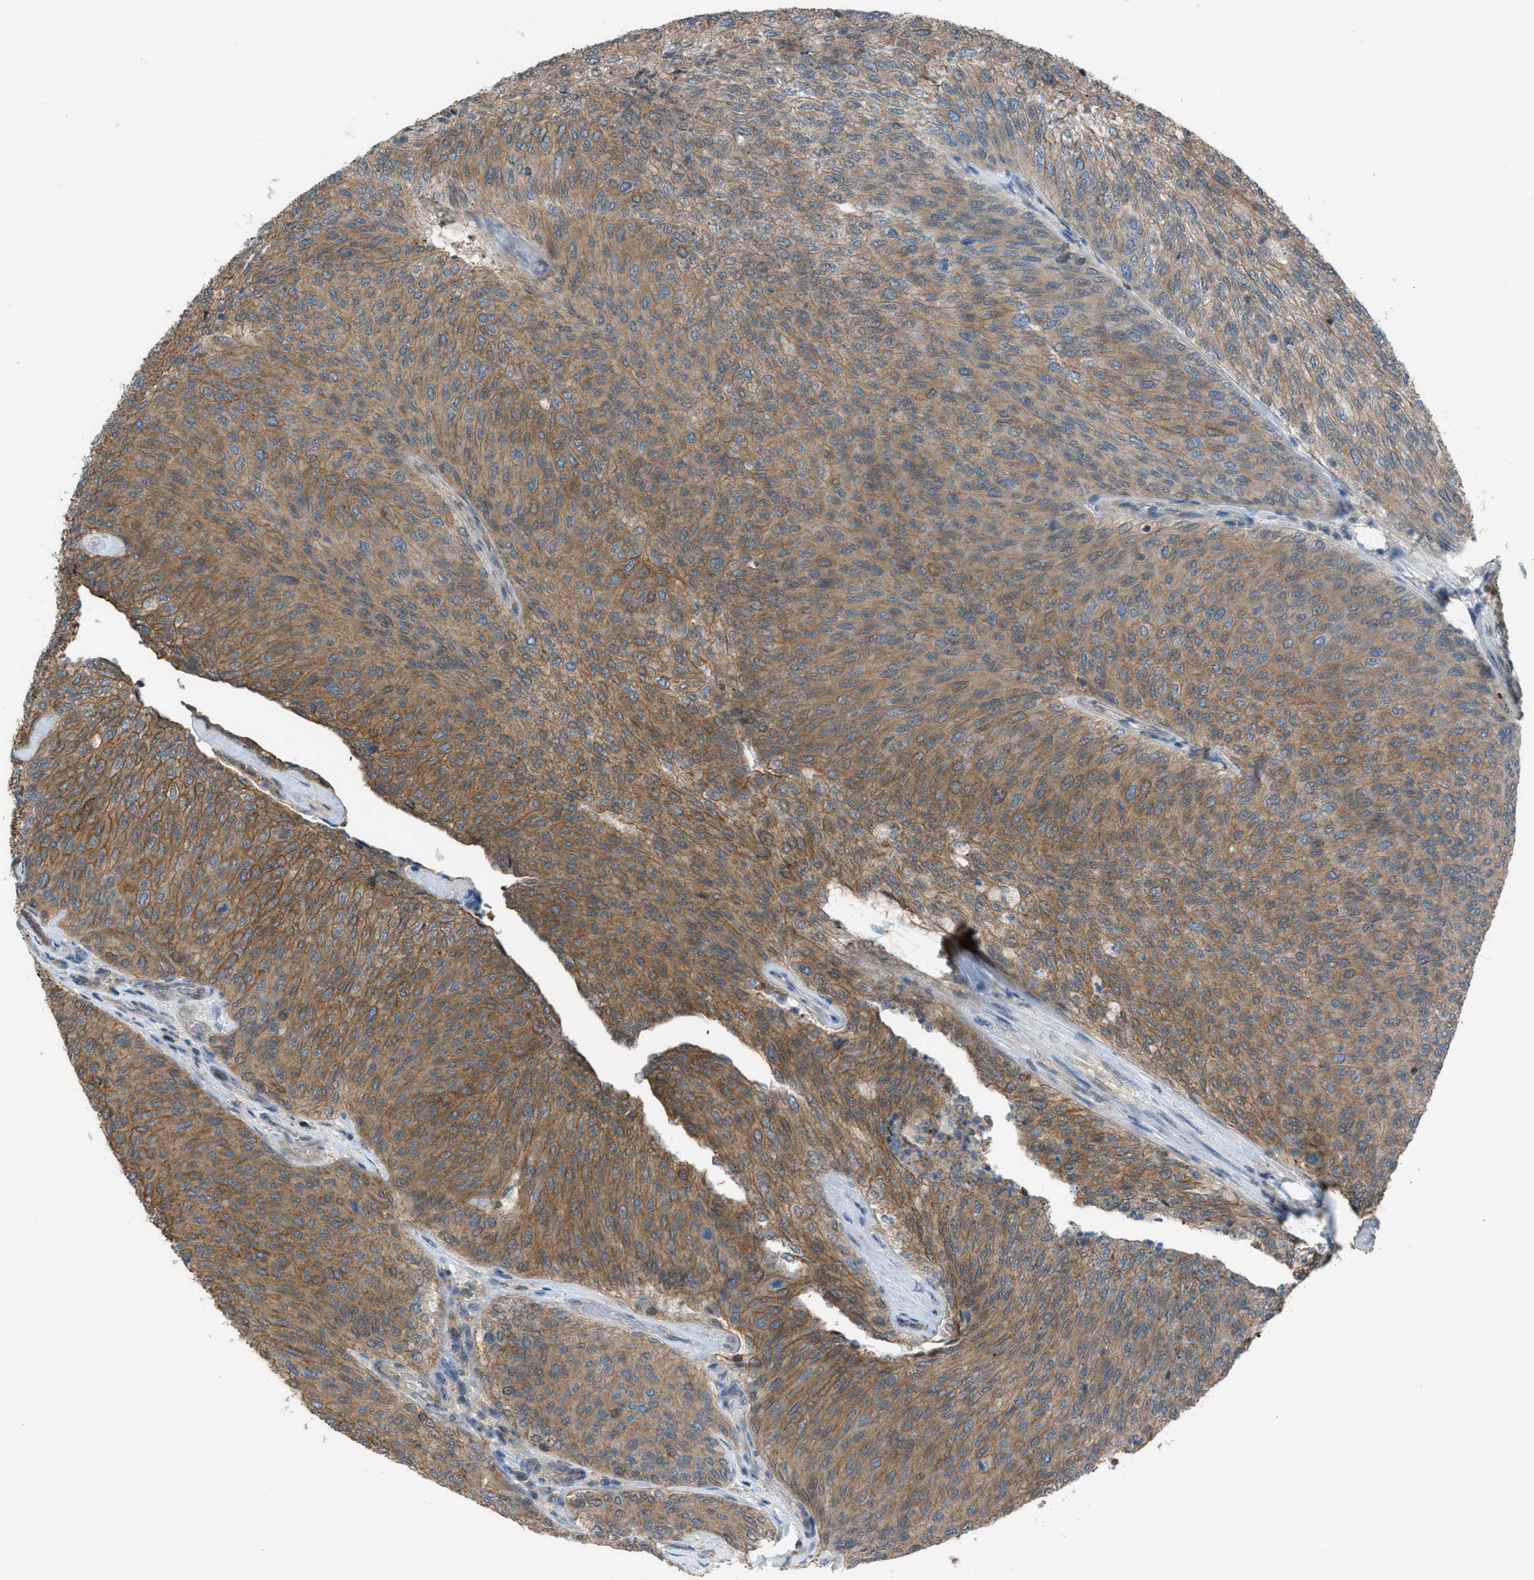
{"staining": {"intensity": "moderate", "quantity": ">75%", "location": "cytoplasmic/membranous"}, "tissue": "urothelial cancer", "cell_type": "Tumor cells", "image_type": "cancer", "snomed": [{"axis": "morphology", "description": "Urothelial carcinoma, Low grade"}, {"axis": "topography", "description": "Urinary bladder"}], "caption": "Immunohistochemistry (IHC) staining of low-grade urothelial carcinoma, which shows medium levels of moderate cytoplasmic/membranous staining in about >75% of tumor cells indicating moderate cytoplasmic/membranous protein positivity. The staining was performed using DAB (brown) for protein detection and nuclei were counterstained in hematoxylin (blue).", "gene": "DYRK1A", "patient": {"sex": "female", "age": 79}}